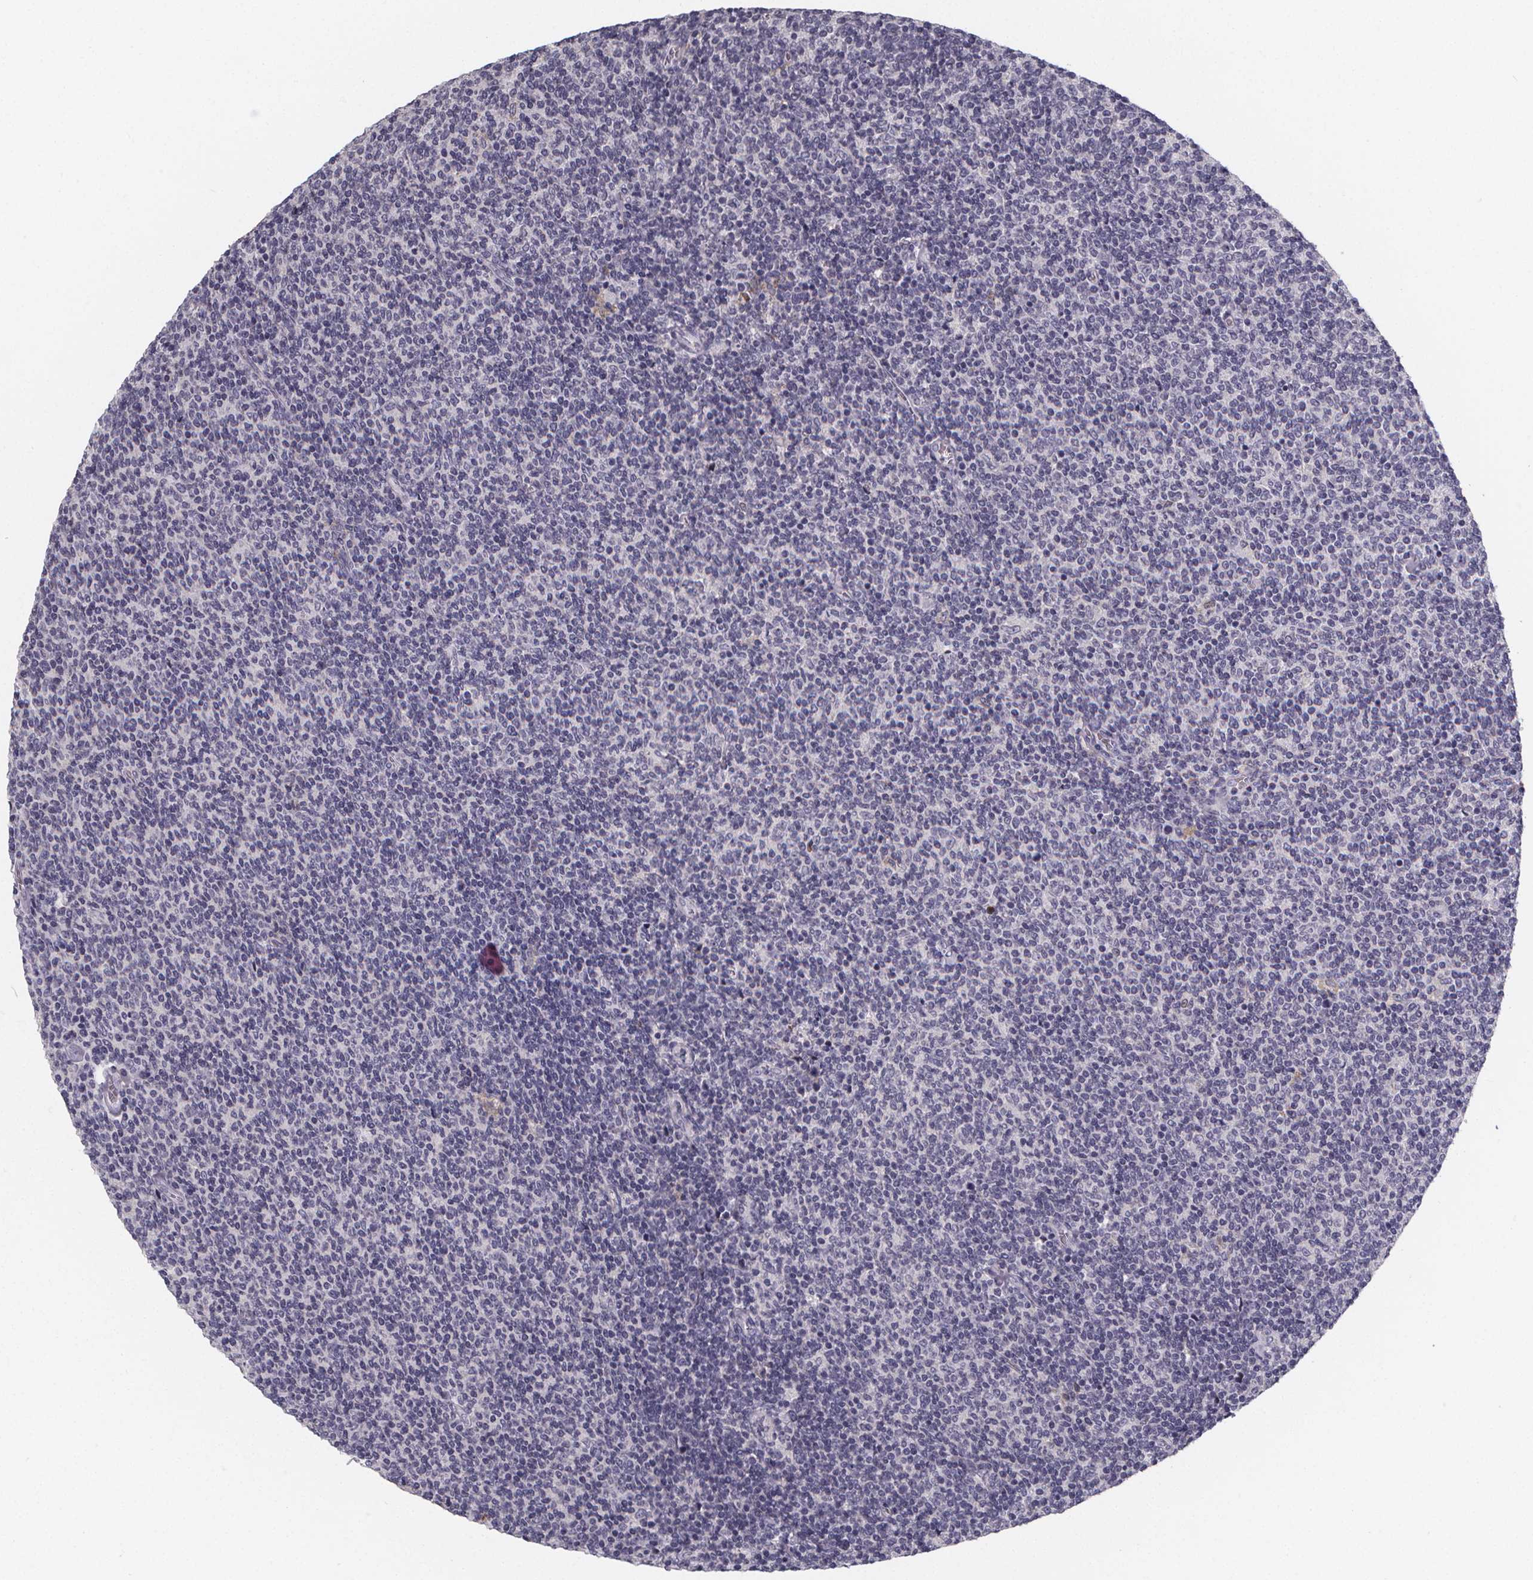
{"staining": {"intensity": "negative", "quantity": "none", "location": "none"}, "tissue": "lymphoma", "cell_type": "Tumor cells", "image_type": "cancer", "snomed": [{"axis": "morphology", "description": "Malignant lymphoma, non-Hodgkin's type, Low grade"}, {"axis": "topography", "description": "Lymph node"}], "caption": "Tumor cells are negative for protein expression in human low-grade malignant lymphoma, non-Hodgkin's type.", "gene": "AGT", "patient": {"sex": "male", "age": 52}}